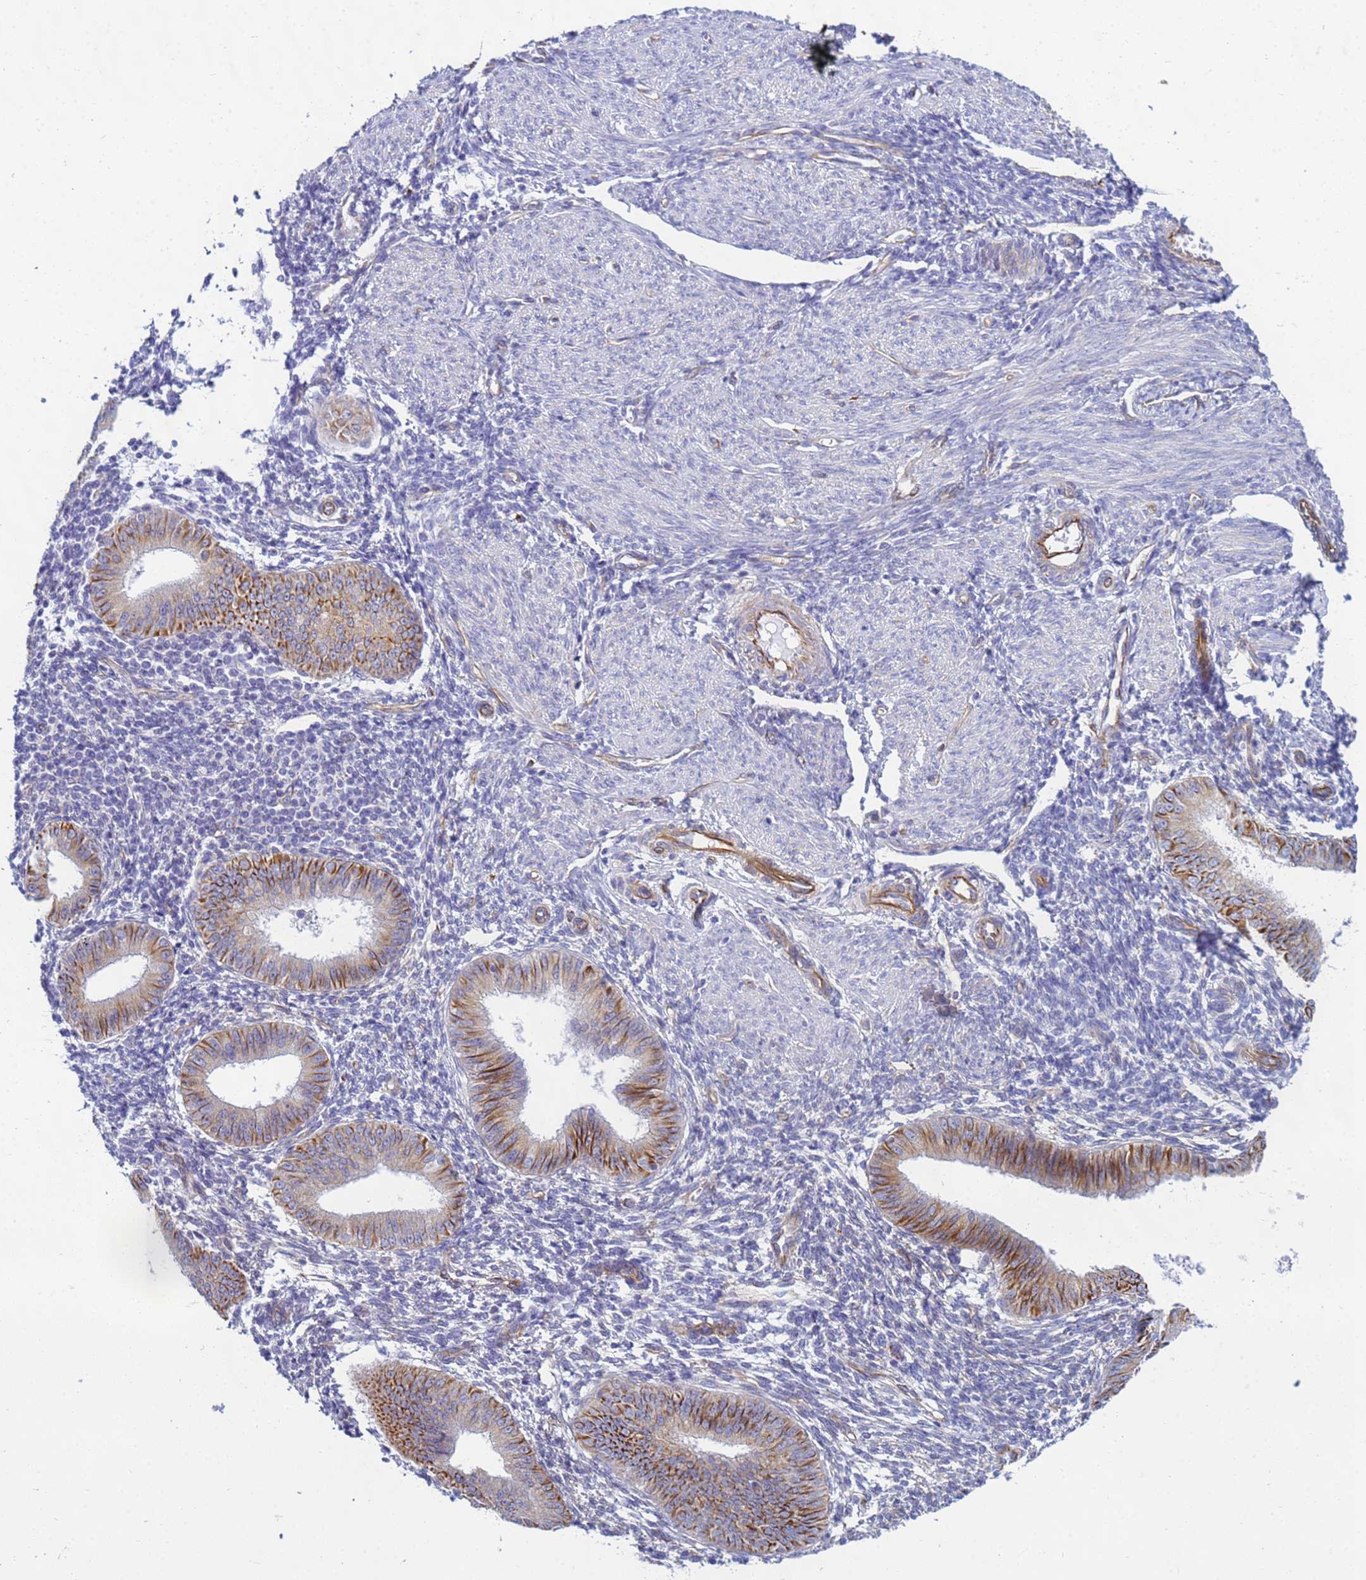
{"staining": {"intensity": "moderate", "quantity": "<25%", "location": "cytoplasmic/membranous"}, "tissue": "endometrium", "cell_type": "Cells in endometrial stroma", "image_type": "normal", "snomed": [{"axis": "morphology", "description": "Normal tissue, NOS"}, {"axis": "topography", "description": "Uterus"}, {"axis": "topography", "description": "Endometrium"}], "caption": "Moderate cytoplasmic/membranous protein expression is seen in approximately <25% of cells in endometrial stroma in endometrium.", "gene": "UBXN2B", "patient": {"sex": "female", "age": 48}}